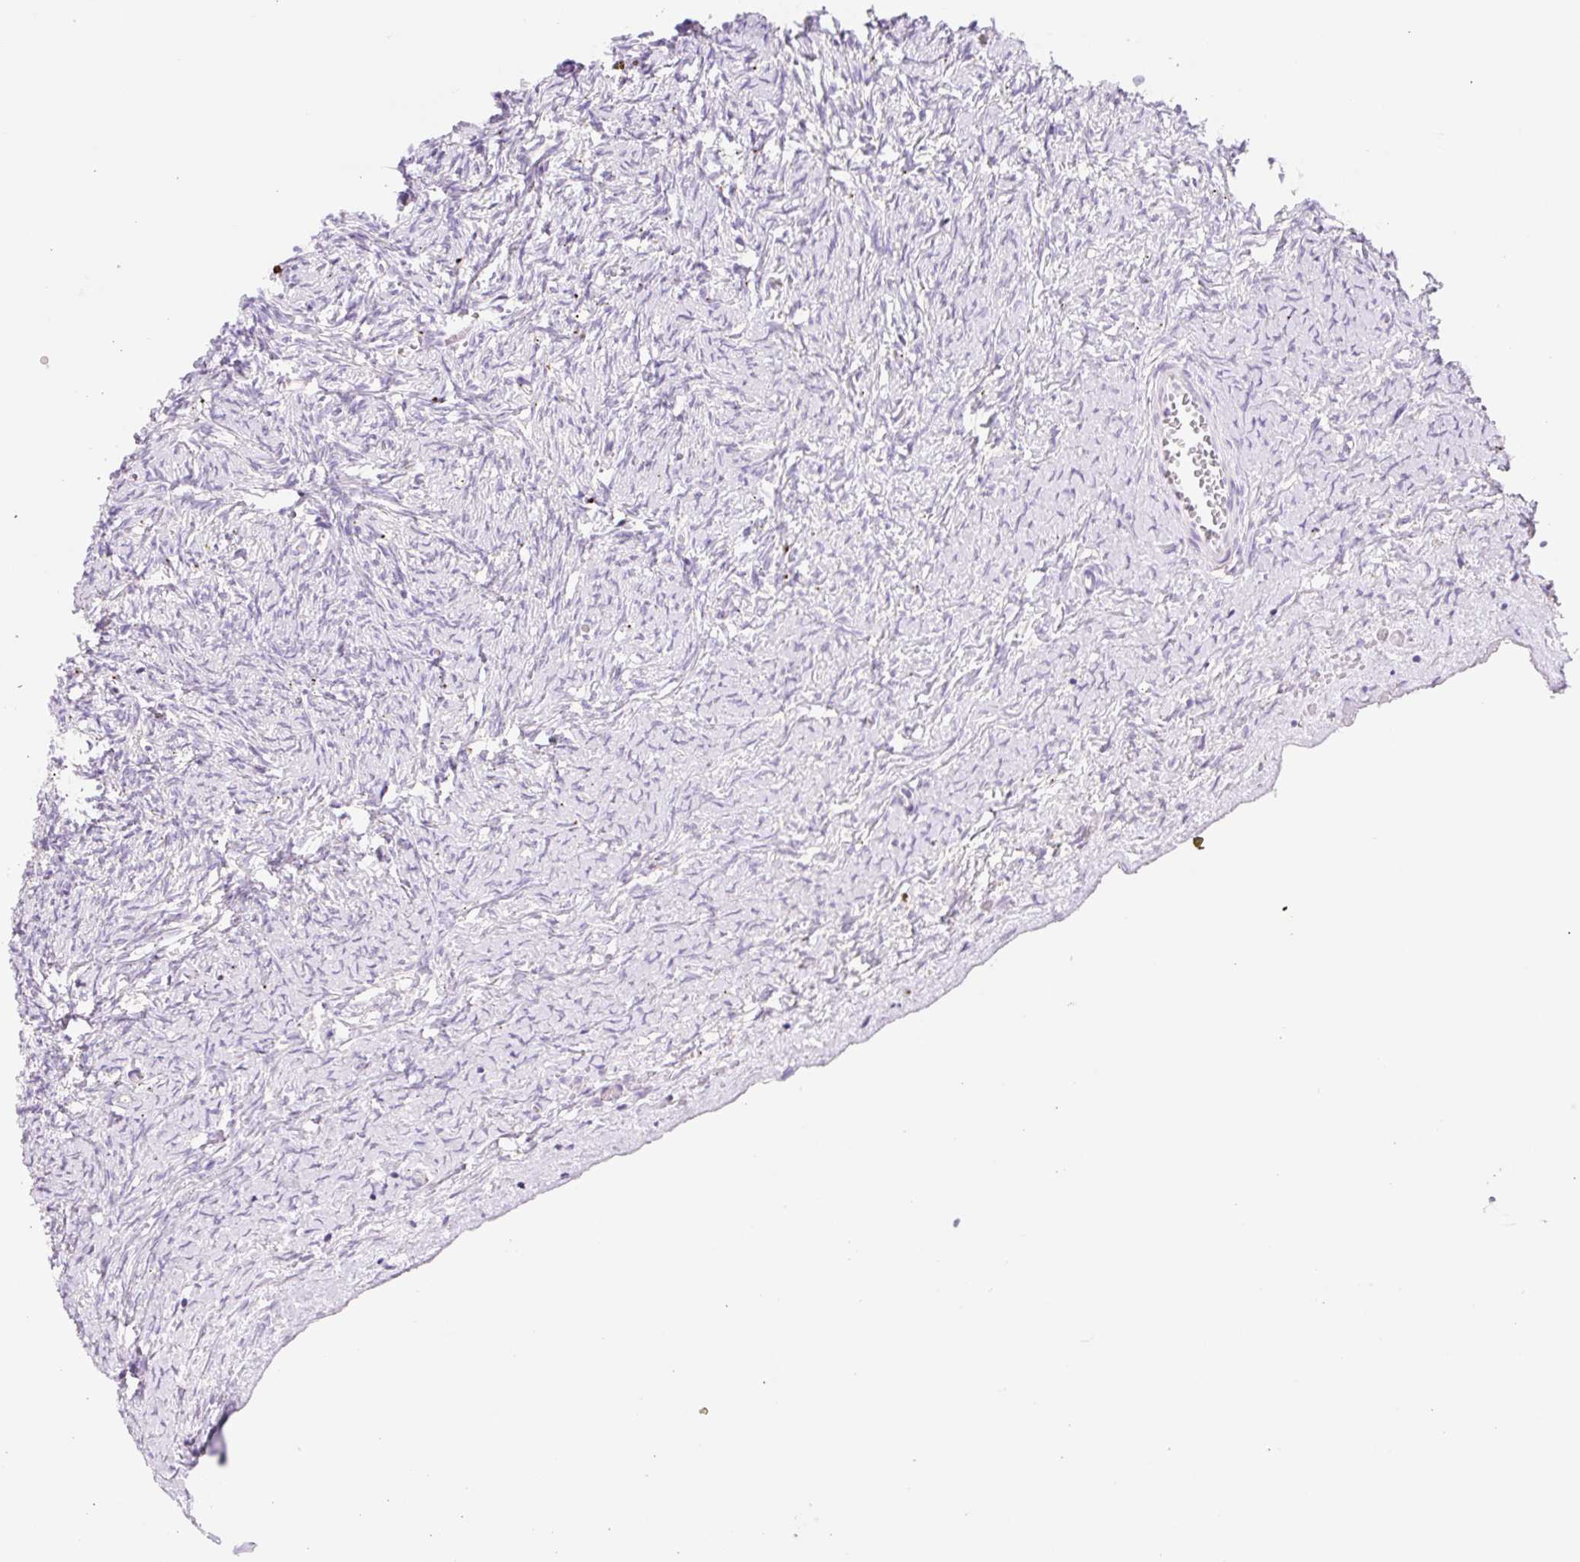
{"staining": {"intensity": "negative", "quantity": "none", "location": "none"}, "tissue": "ovary", "cell_type": "Ovarian stroma cells", "image_type": "normal", "snomed": [{"axis": "morphology", "description": "Normal tissue, NOS"}, {"axis": "topography", "description": "Ovary"}], "caption": "Immunohistochemistry (IHC) photomicrograph of benign ovary: human ovary stained with DAB (3,3'-diaminobenzidine) demonstrates no significant protein staining in ovarian stroma cells.", "gene": "CLEC3A", "patient": {"sex": "female", "age": 39}}